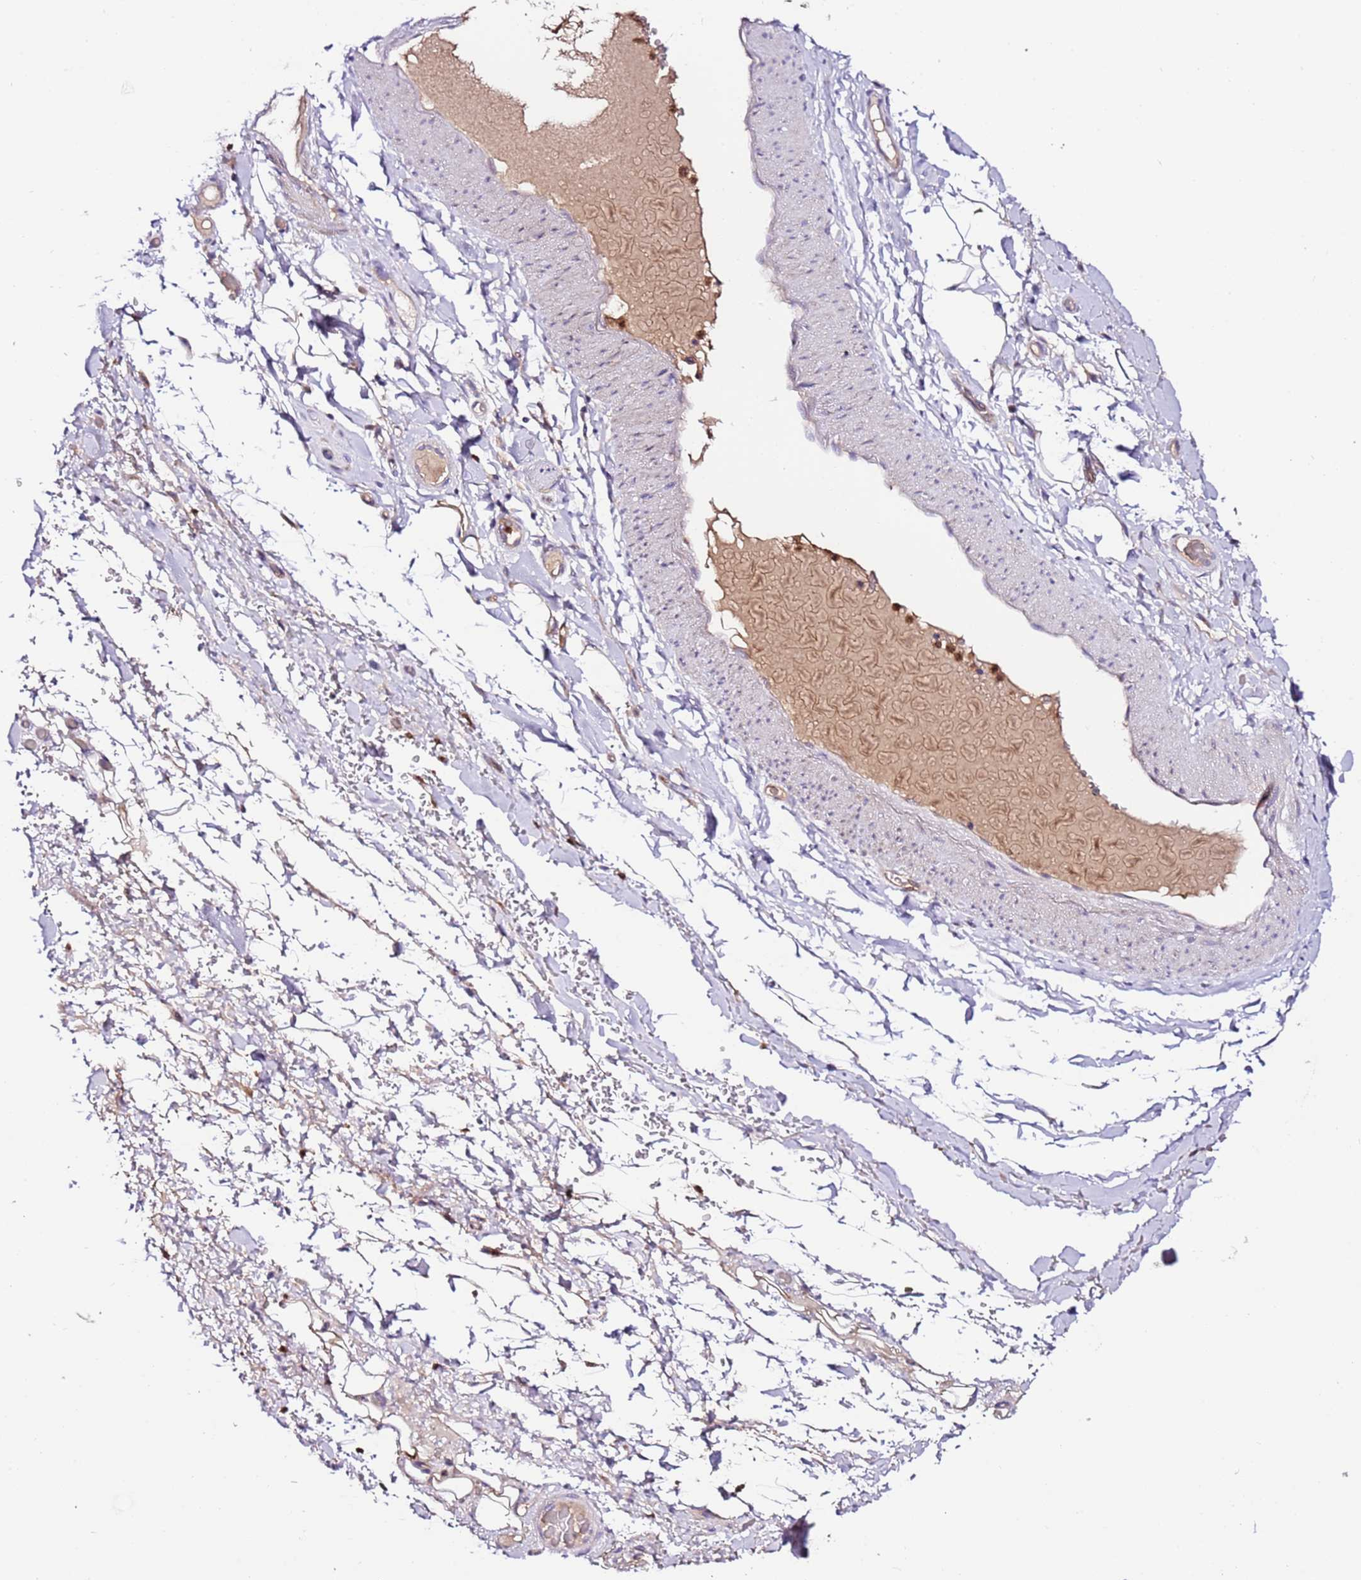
{"staining": {"intensity": "negative", "quantity": "none", "location": "none"}, "tissue": "adipose tissue", "cell_type": "Adipocytes", "image_type": "normal", "snomed": [{"axis": "morphology", "description": "Normal tissue, NOS"}, {"axis": "morphology", "description": "Adenocarcinoma, NOS"}, {"axis": "topography", "description": "Stomach, upper"}, {"axis": "topography", "description": "Peripheral nerve tissue"}], "caption": "Immunohistochemical staining of unremarkable adipose tissue displays no significant expression in adipocytes. (Stains: DAB (3,3'-diaminobenzidine) immunohistochemistry with hematoxylin counter stain, Microscopy: brightfield microscopy at high magnification).", "gene": "FLVCR1", "patient": {"sex": "male", "age": 62}}